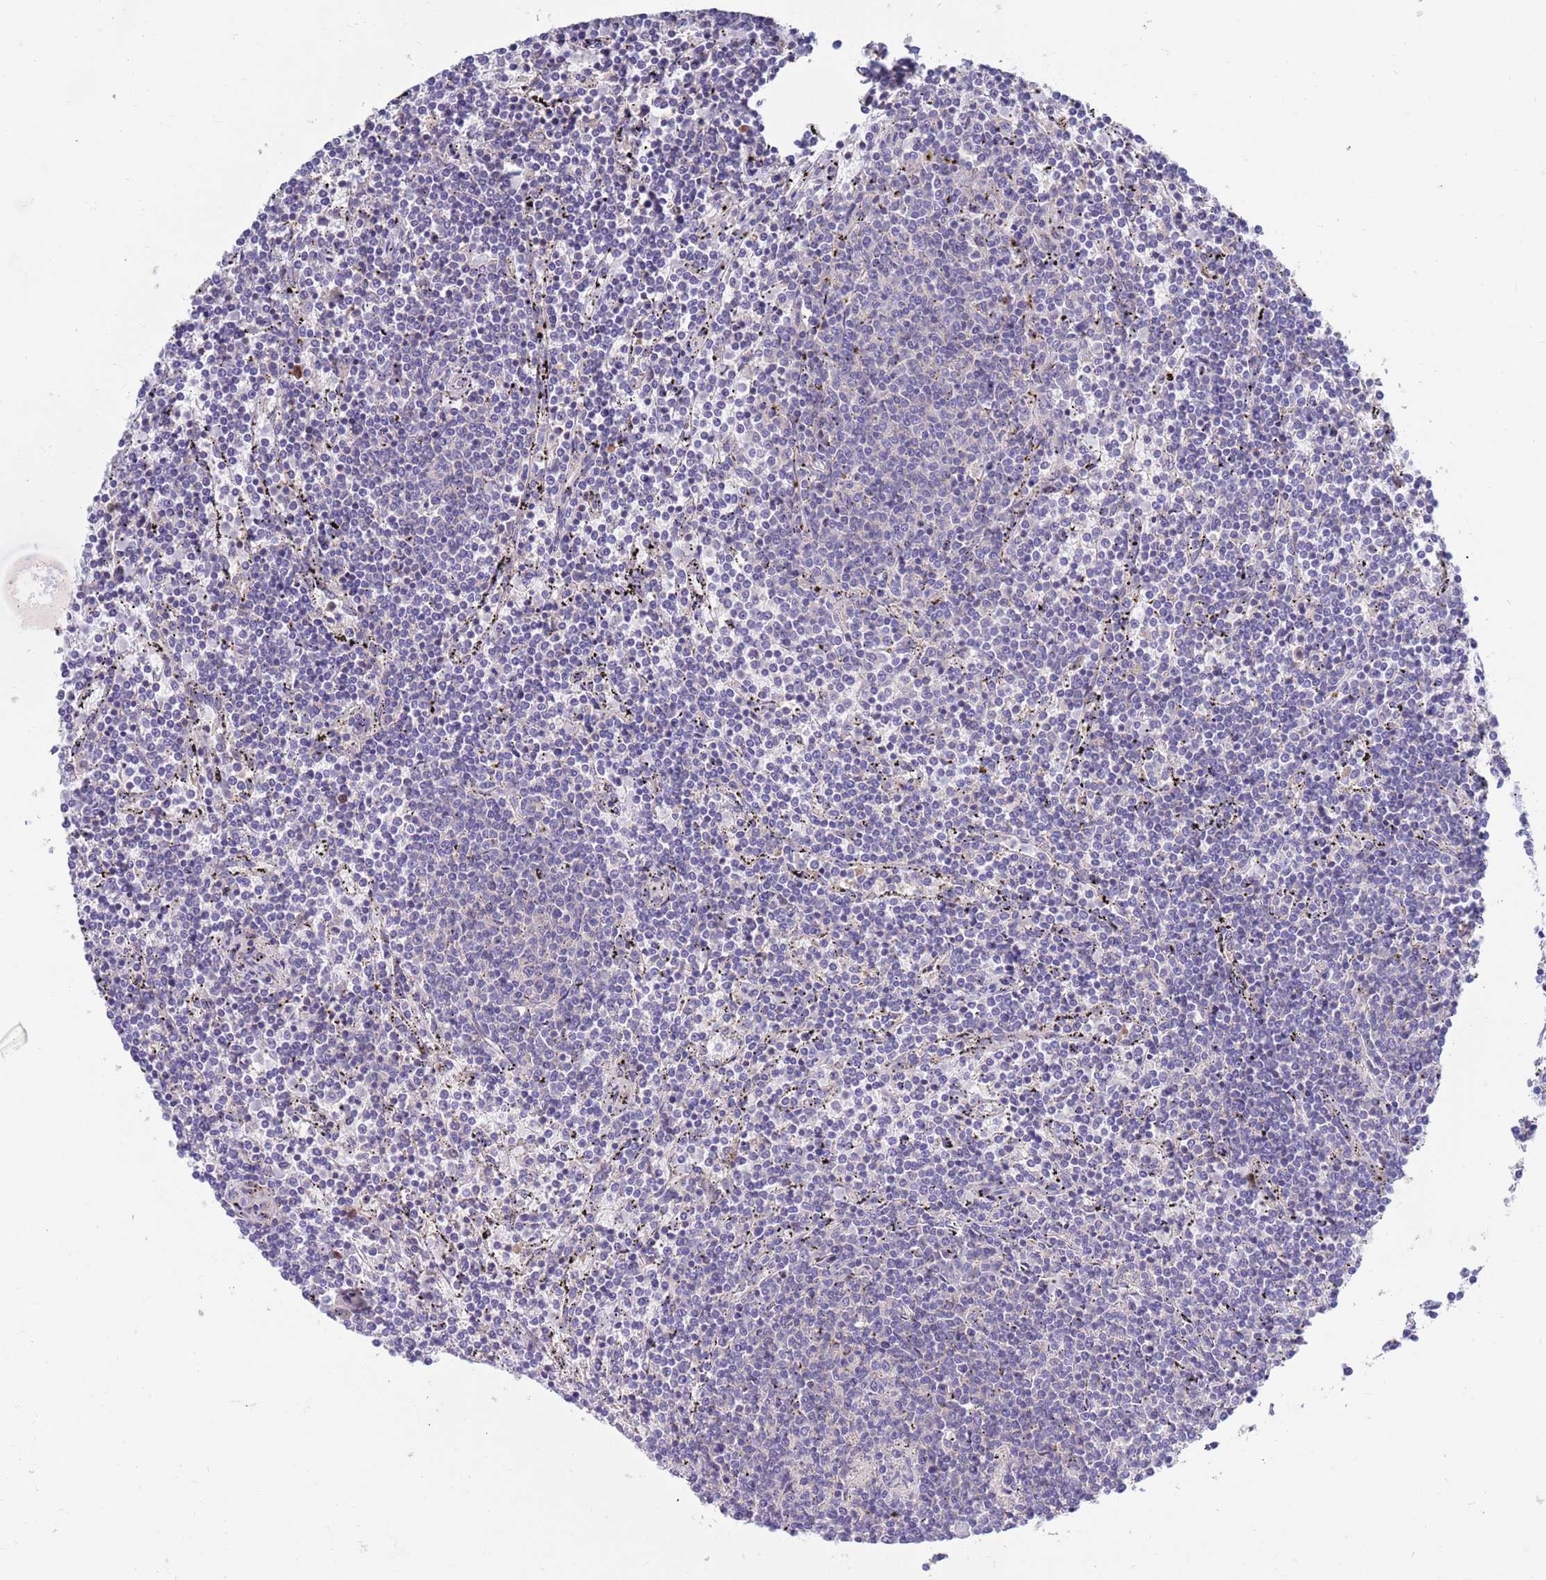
{"staining": {"intensity": "negative", "quantity": "none", "location": "none"}, "tissue": "lymphoma", "cell_type": "Tumor cells", "image_type": "cancer", "snomed": [{"axis": "morphology", "description": "Malignant lymphoma, non-Hodgkin's type, Low grade"}, {"axis": "topography", "description": "Spleen"}], "caption": "Tumor cells are negative for protein expression in human low-grade malignant lymphoma, non-Hodgkin's type.", "gene": "KLHL29", "patient": {"sex": "female", "age": 50}}